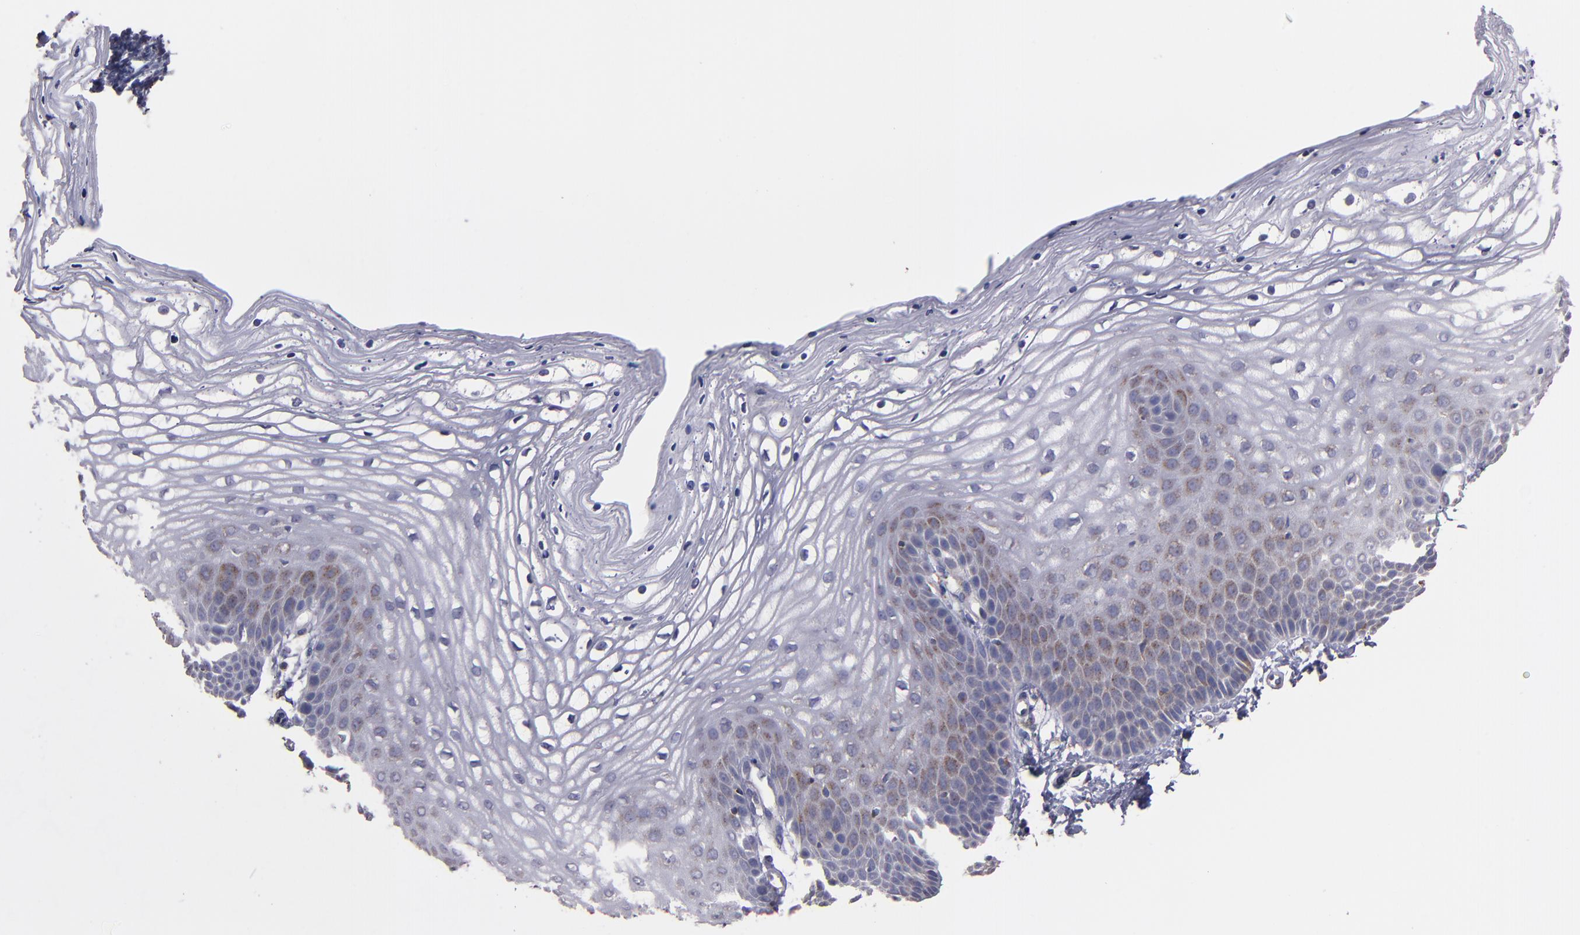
{"staining": {"intensity": "weak", "quantity": "<25%", "location": "cytoplasmic/membranous"}, "tissue": "vagina", "cell_type": "Squamous epithelial cells", "image_type": "normal", "snomed": [{"axis": "morphology", "description": "Normal tissue, NOS"}, {"axis": "topography", "description": "Vagina"}], "caption": "Histopathology image shows no significant protein positivity in squamous epithelial cells of unremarkable vagina.", "gene": "CLTA", "patient": {"sex": "female", "age": 68}}